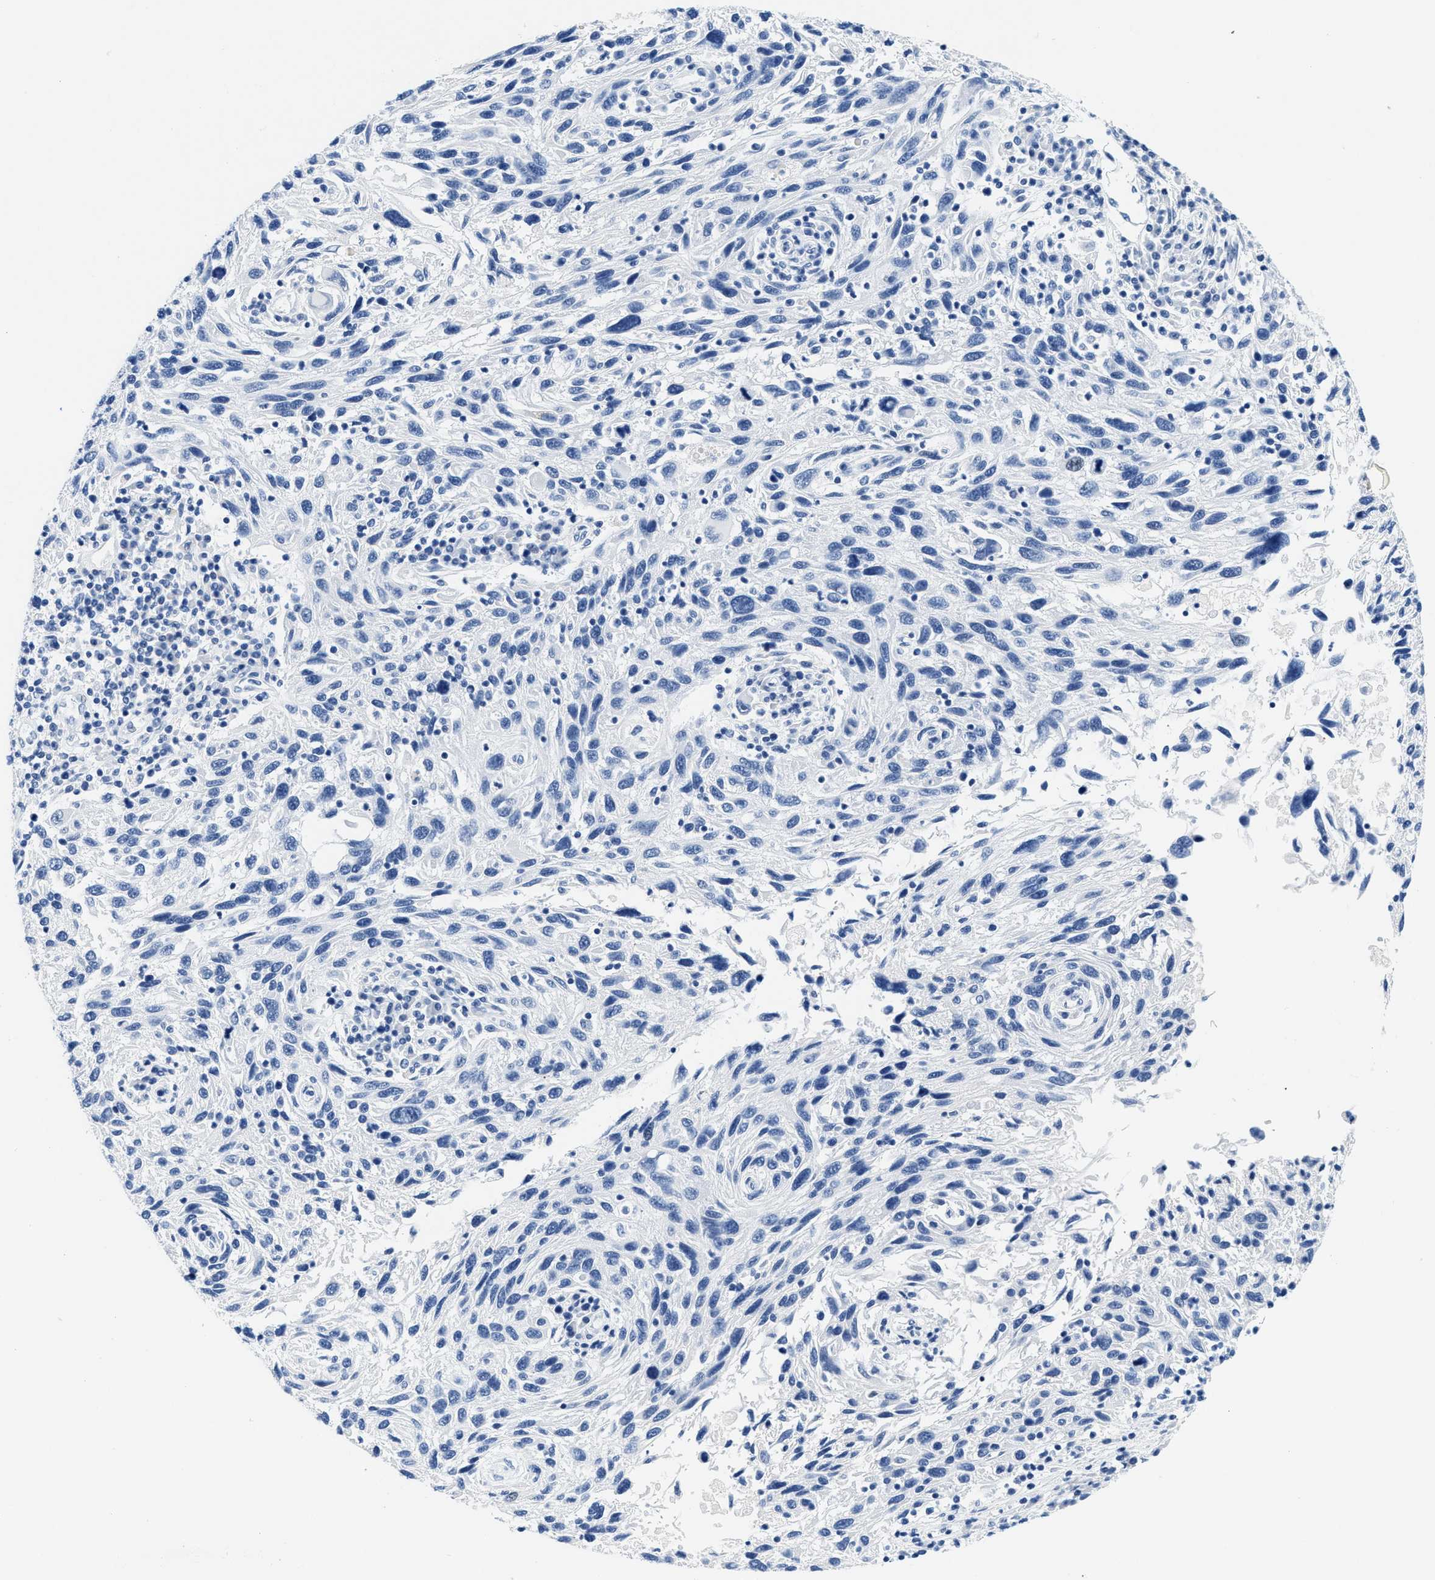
{"staining": {"intensity": "negative", "quantity": "none", "location": "none"}, "tissue": "melanoma", "cell_type": "Tumor cells", "image_type": "cancer", "snomed": [{"axis": "morphology", "description": "Malignant melanoma, NOS"}, {"axis": "topography", "description": "Skin"}], "caption": "Melanoma stained for a protein using immunohistochemistry (IHC) exhibits no expression tumor cells.", "gene": "GSN", "patient": {"sex": "male", "age": 53}}